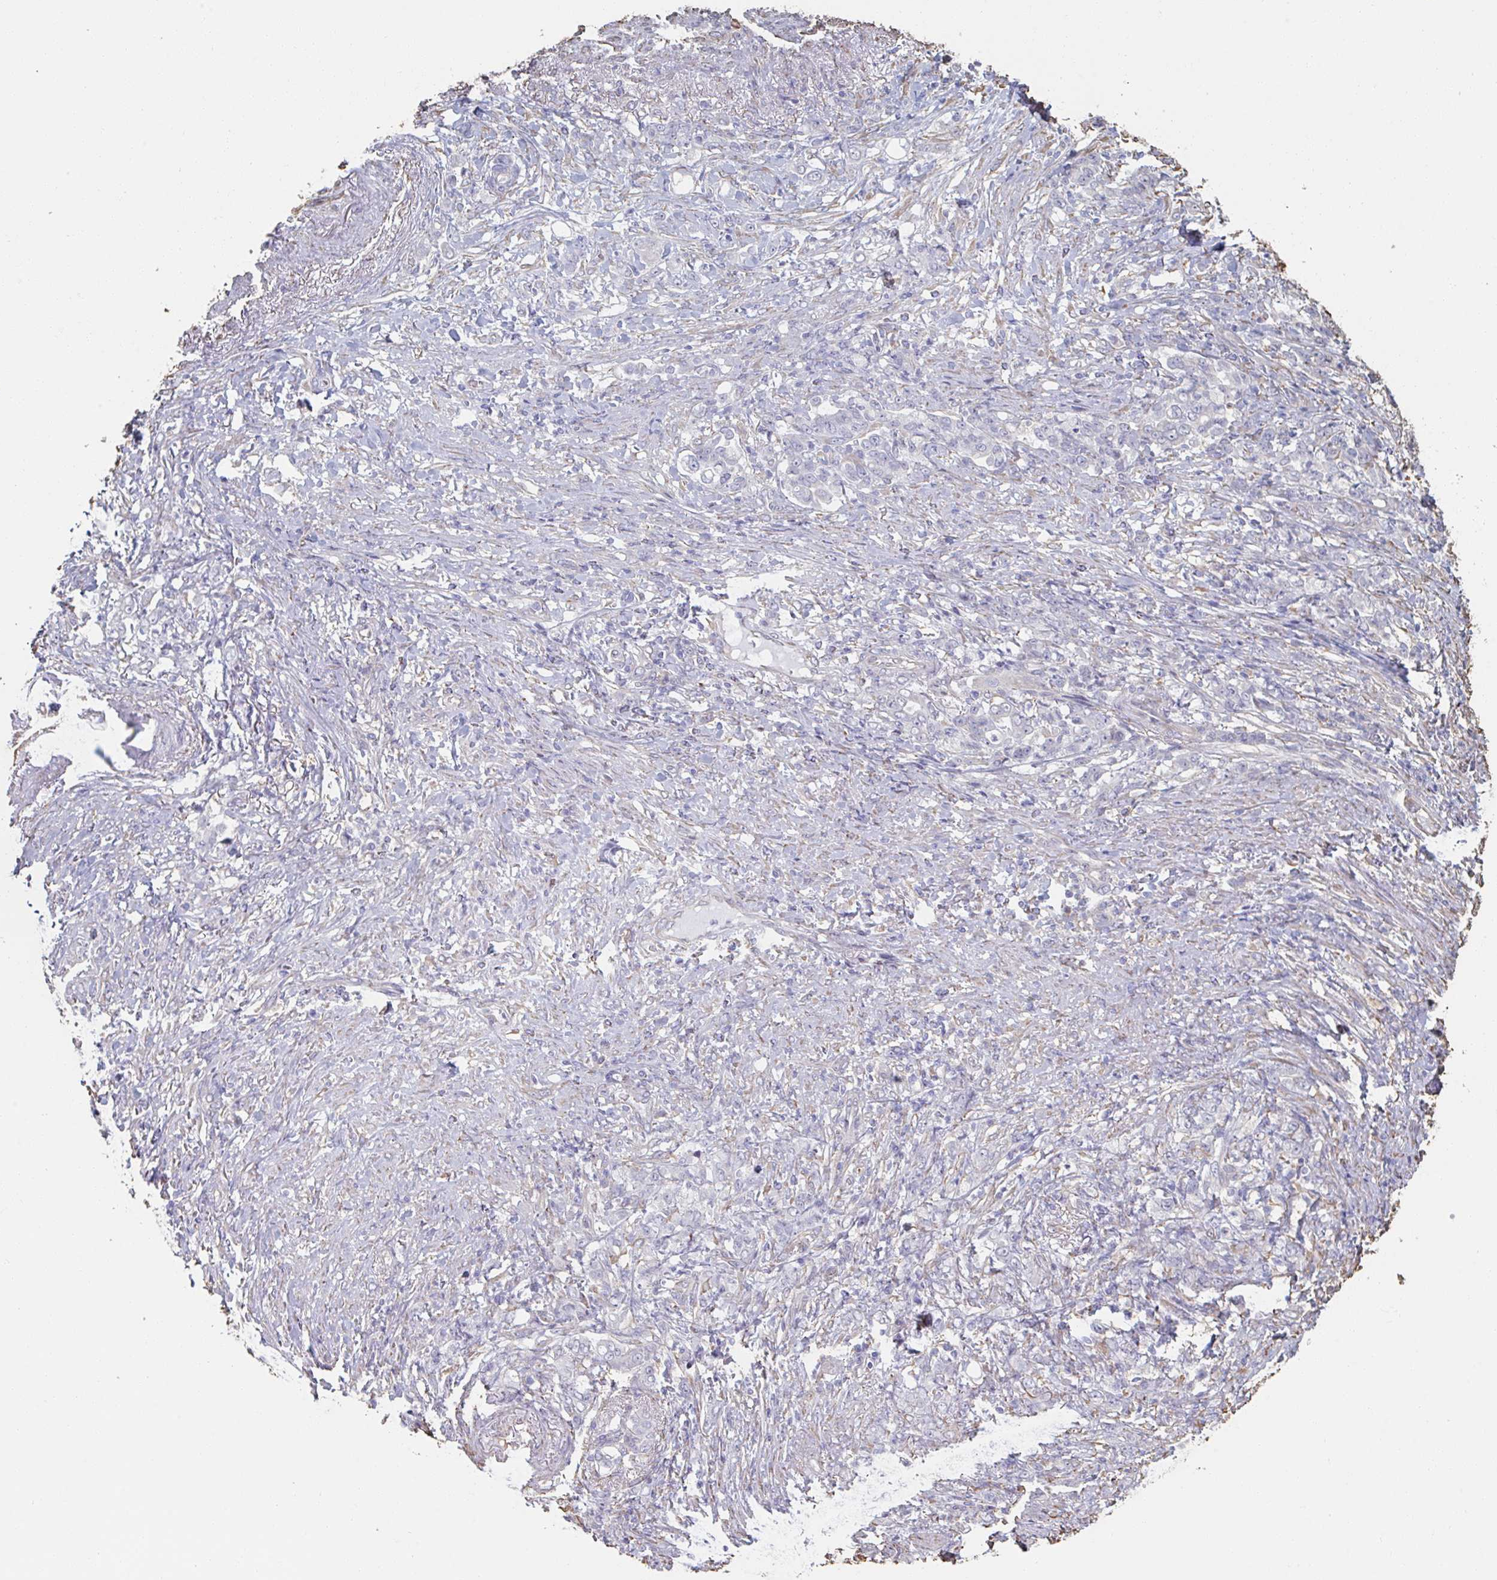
{"staining": {"intensity": "negative", "quantity": "none", "location": "none"}, "tissue": "stomach cancer", "cell_type": "Tumor cells", "image_type": "cancer", "snomed": [{"axis": "morphology", "description": "Adenocarcinoma, NOS"}, {"axis": "topography", "description": "Stomach"}], "caption": "This is a micrograph of immunohistochemistry (IHC) staining of adenocarcinoma (stomach), which shows no positivity in tumor cells.", "gene": "RAB5IF", "patient": {"sex": "female", "age": 79}}